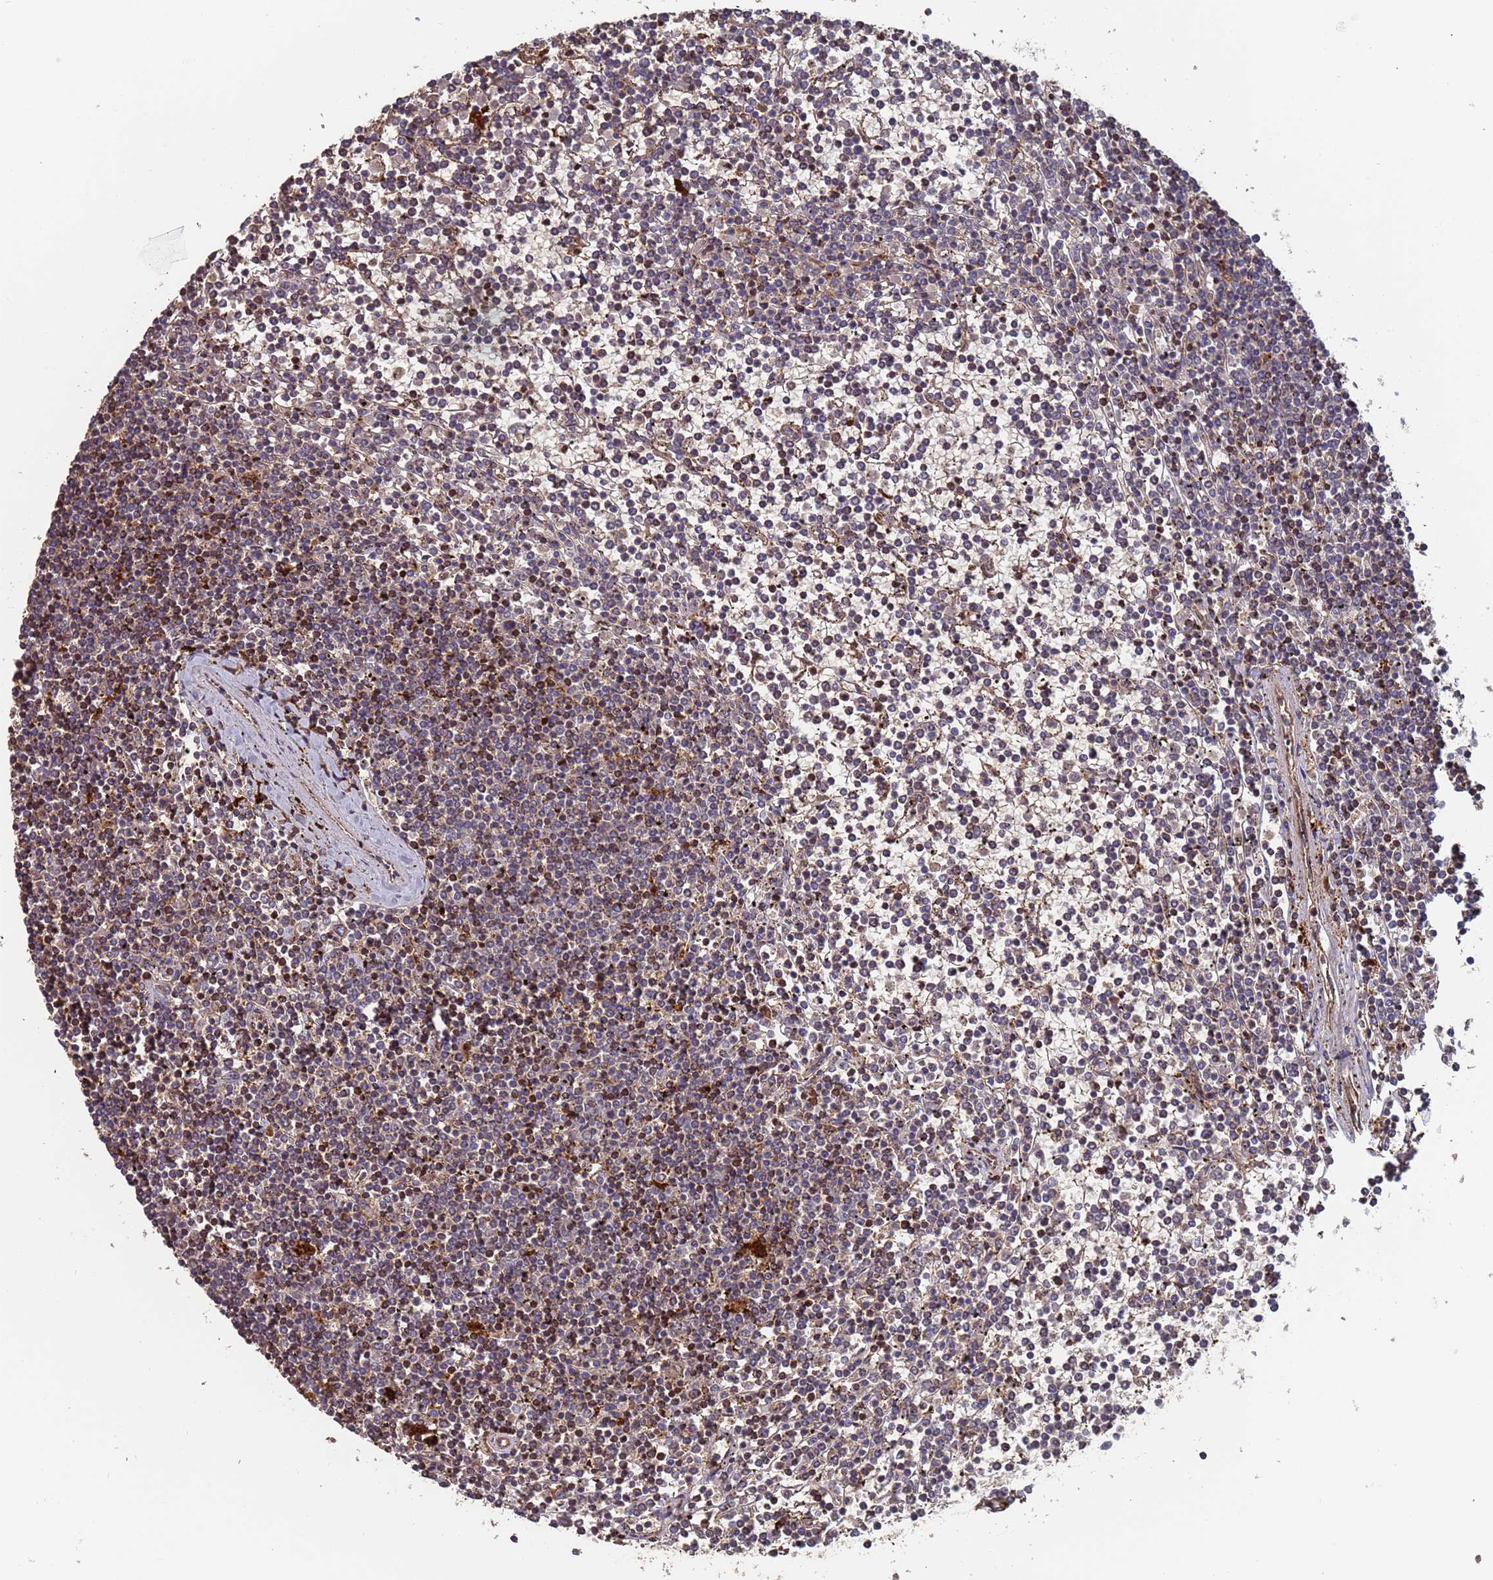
{"staining": {"intensity": "moderate", "quantity": "<25%", "location": "cytoplasmic/membranous"}, "tissue": "lymphoma", "cell_type": "Tumor cells", "image_type": "cancer", "snomed": [{"axis": "morphology", "description": "Malignant lymphoma, non-Hodgkin's type, Low grade"}, {"axis": "topography", "description": "Spleen"}], "caption": "The photomicrograph shows staining of malignant lymphoma, non-Hodgkin's type (low-grade), revealing moderate cytoplasmic/membranous protein positivity (brown color) within tumor cells. (DAB (3,3'-diaminobenzidine) = brown stain, brightfield microscopy at high magnification).", "gene": "MALRD1", "patient": {"sex": "female", "age": 19}}